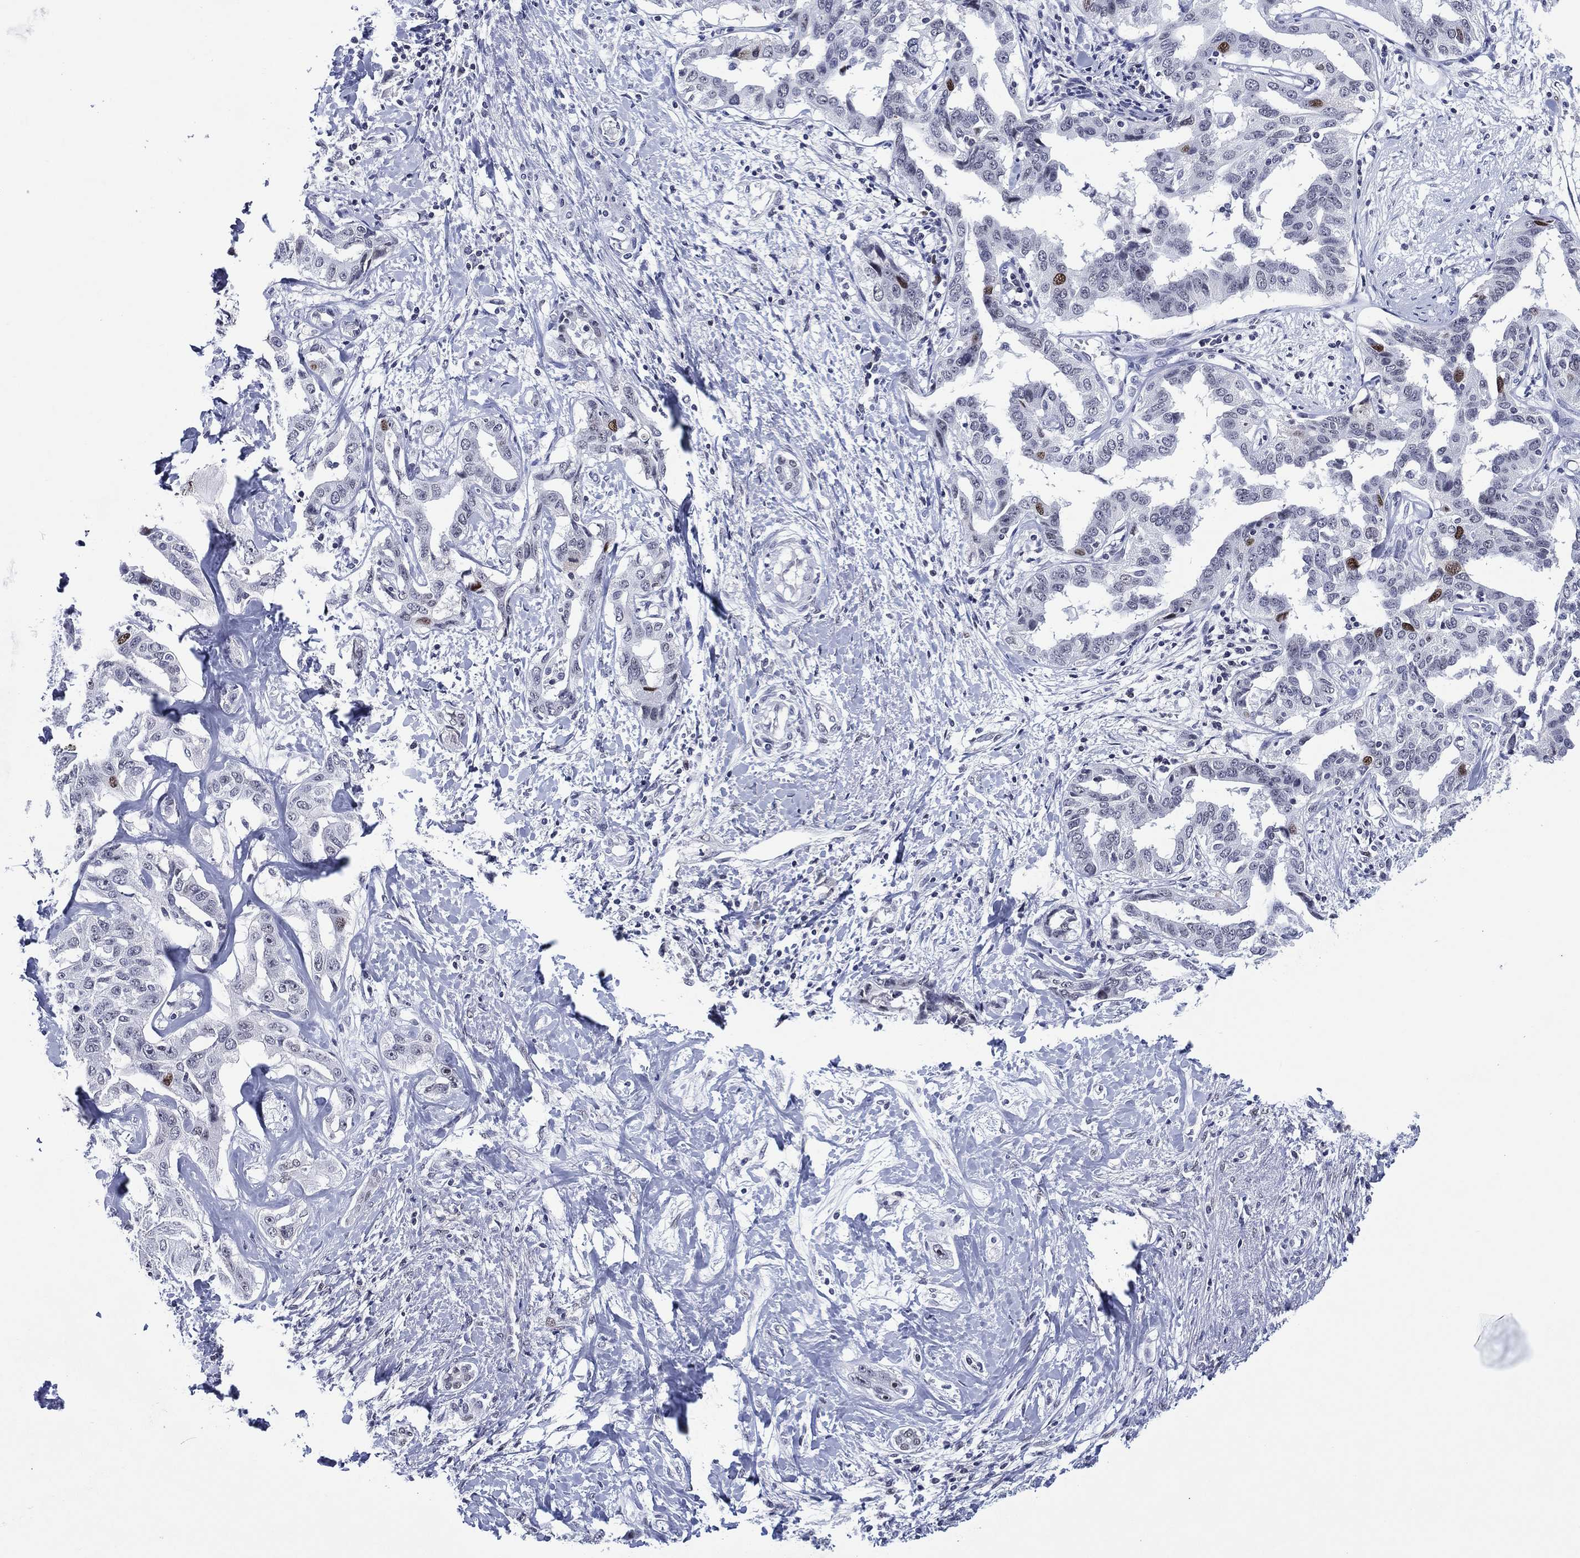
{"staining": {"intensity": "strong", "quantity": "<25%", "location": "nuclear"}, "tissue": "liver cancer", "cell_type": "Tumor cells", "image_type": "cancer", "snomed": [{"axis": "morphology", "description": "Cholangiocarcinoma"}, {"axis": "topography", "description": "Liver"}], "caption": "Liver cancer tissue exhibits strong nuclear positivity in about <25% of tumor cells", "gene": "GATA6", "patient": {"sex": "male", "age": 59}}